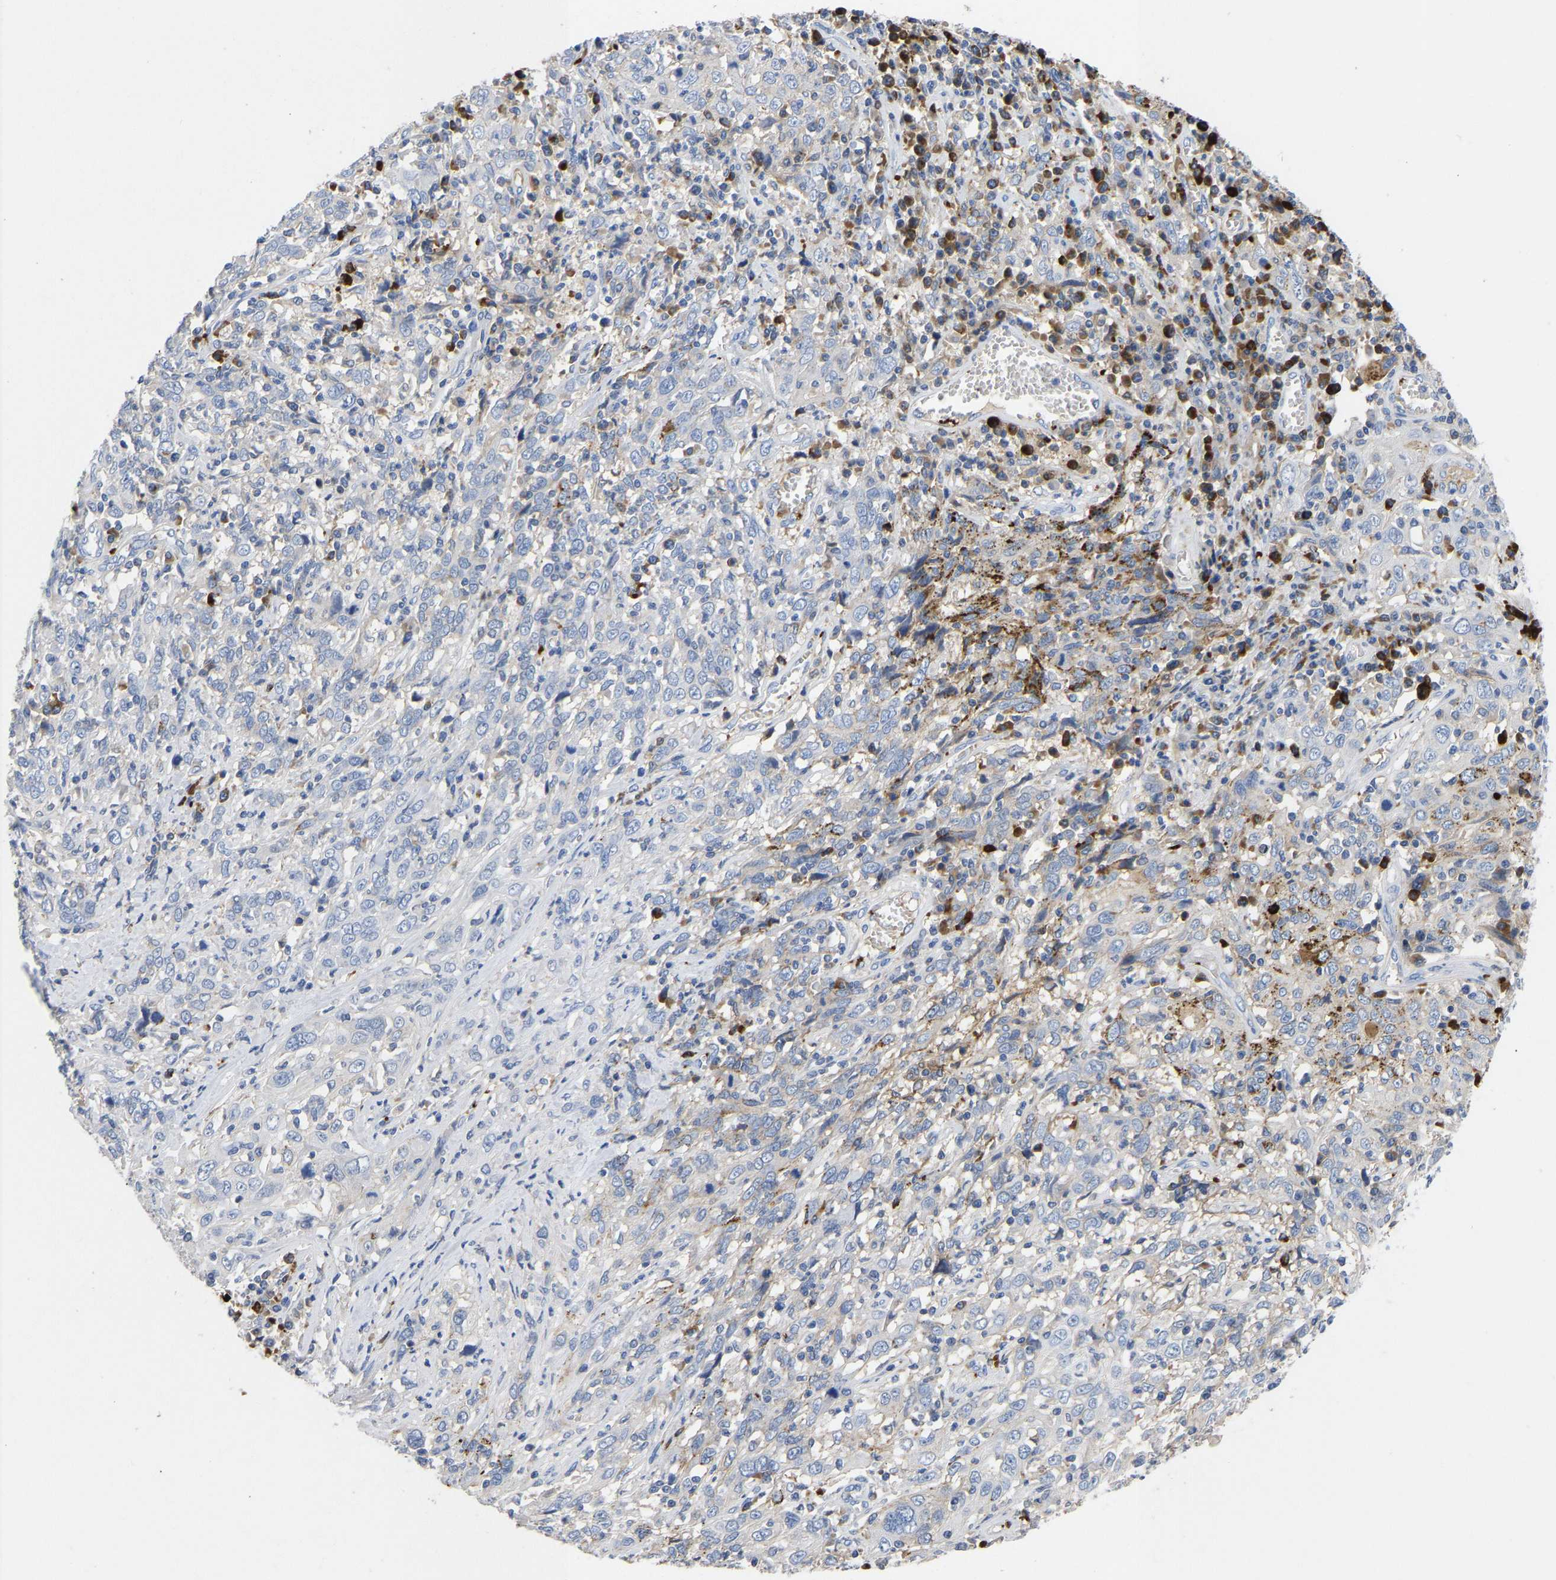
{"staining": {"intensity": "negative", "quantity": "none", "location": "none"}, "tissue": "cervical cancer", "cell_type": "Tumor cells", "image_type": "cancer", "snomed": [{"axis": "morphology", "description": "Squamous cell carcinoma, NOS"}, {"axis": "topography", "description": "Cervix"}], "caption": "Human cervical cancer (squamous cell carcinoma) stained for a protein using immunohistochemistry displays no staining in tumor cells.", "gene": "FGF18", "patient": {"sex": "female", "age": 46}}